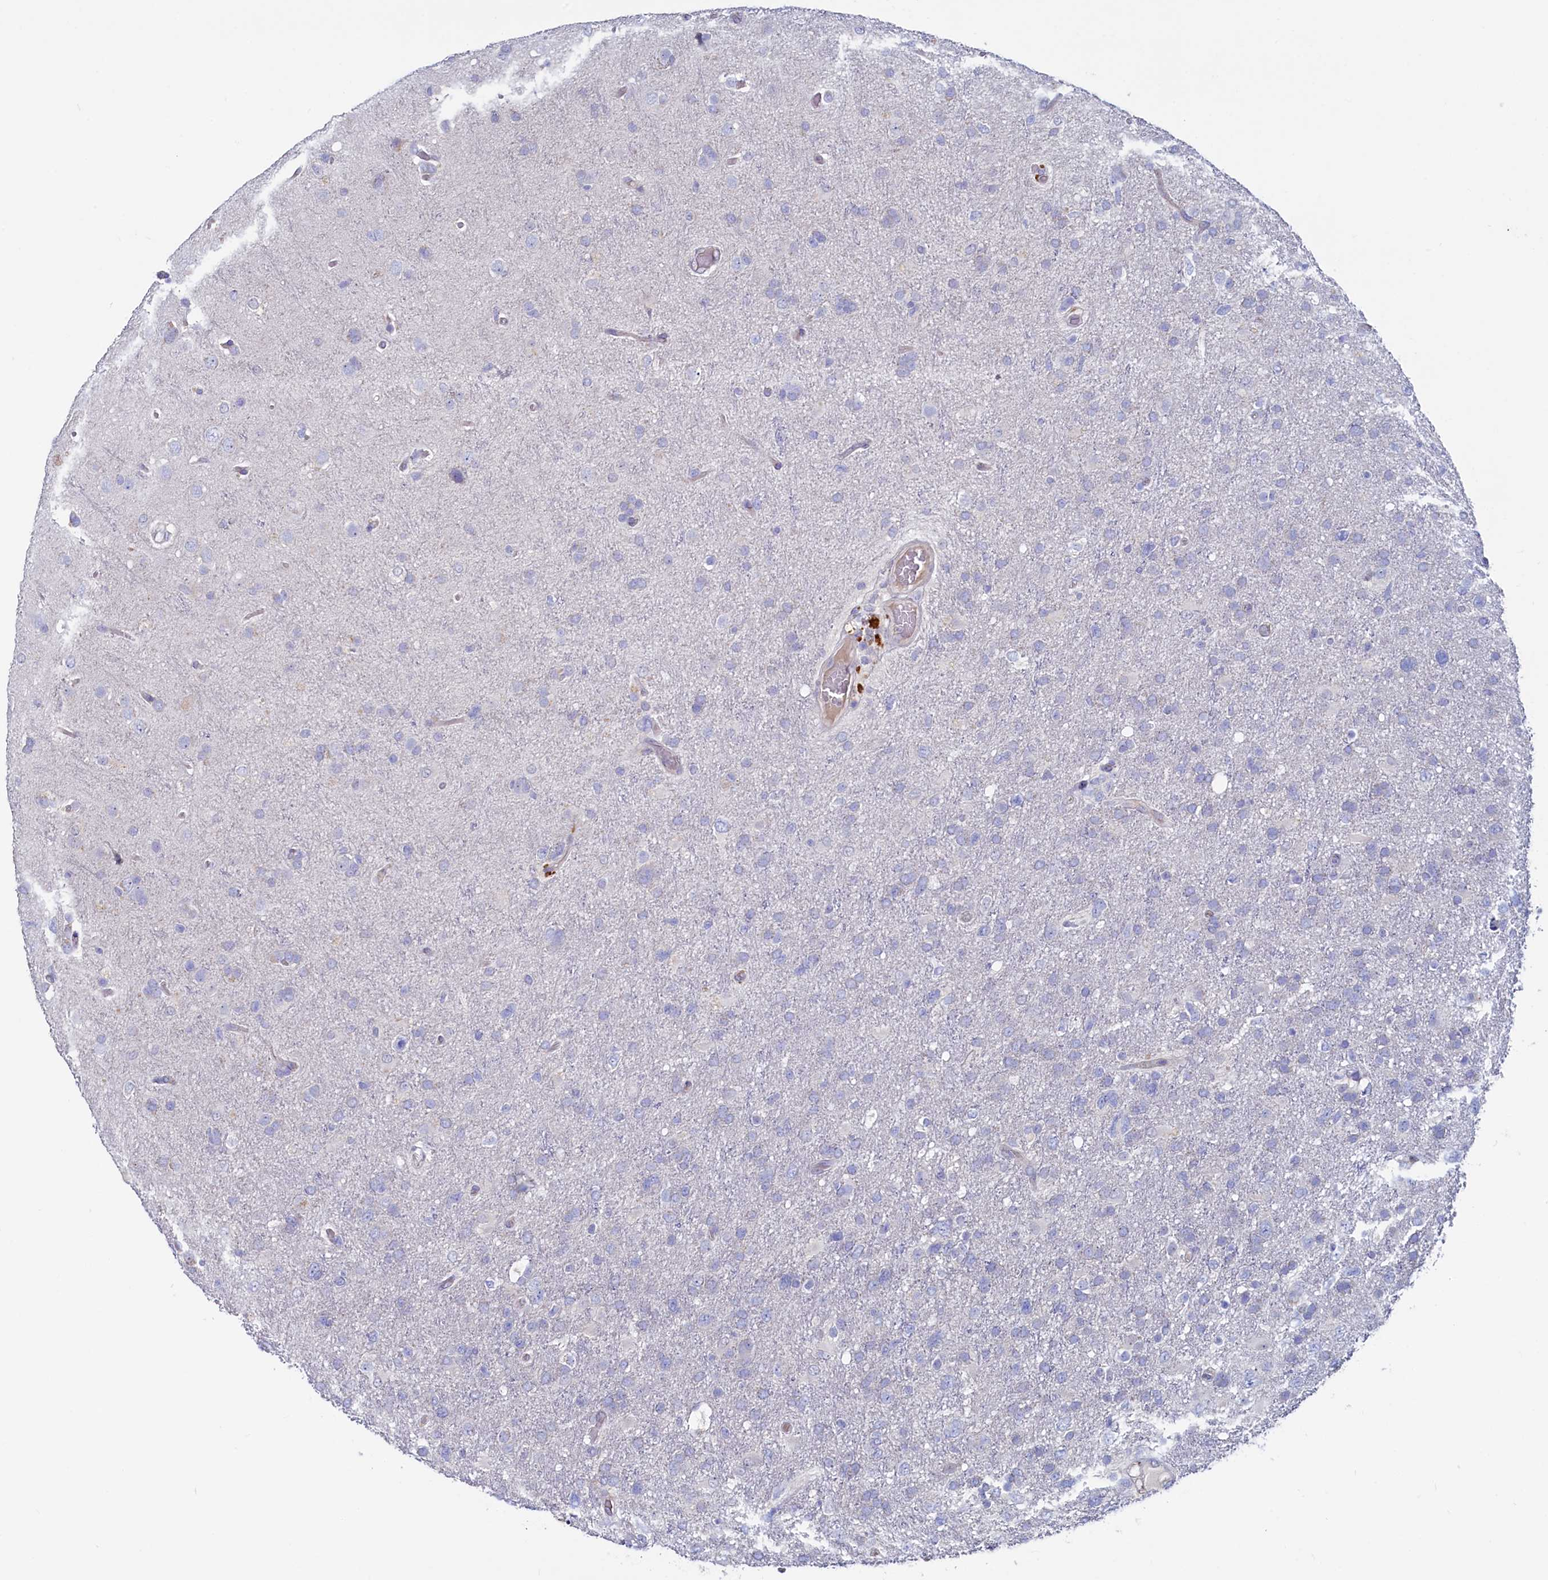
{"staining": {"intensity": "negative", "quantity": "none", "location": "none"}, "tissue": "glioma", "cell_type": "Tumor cells", "image_type": "cancer", "snomed": [{"axis": "morphology", "description": "Glioma, malignant, High grade"}, {"axis": "topography", "description": "Brain"}], "caption": "Human glioma stained for a protein using IHC shows no positivity in tumor cells.", "gene": "ASTE1", "patient": {"sex": "male", "age": 61}}